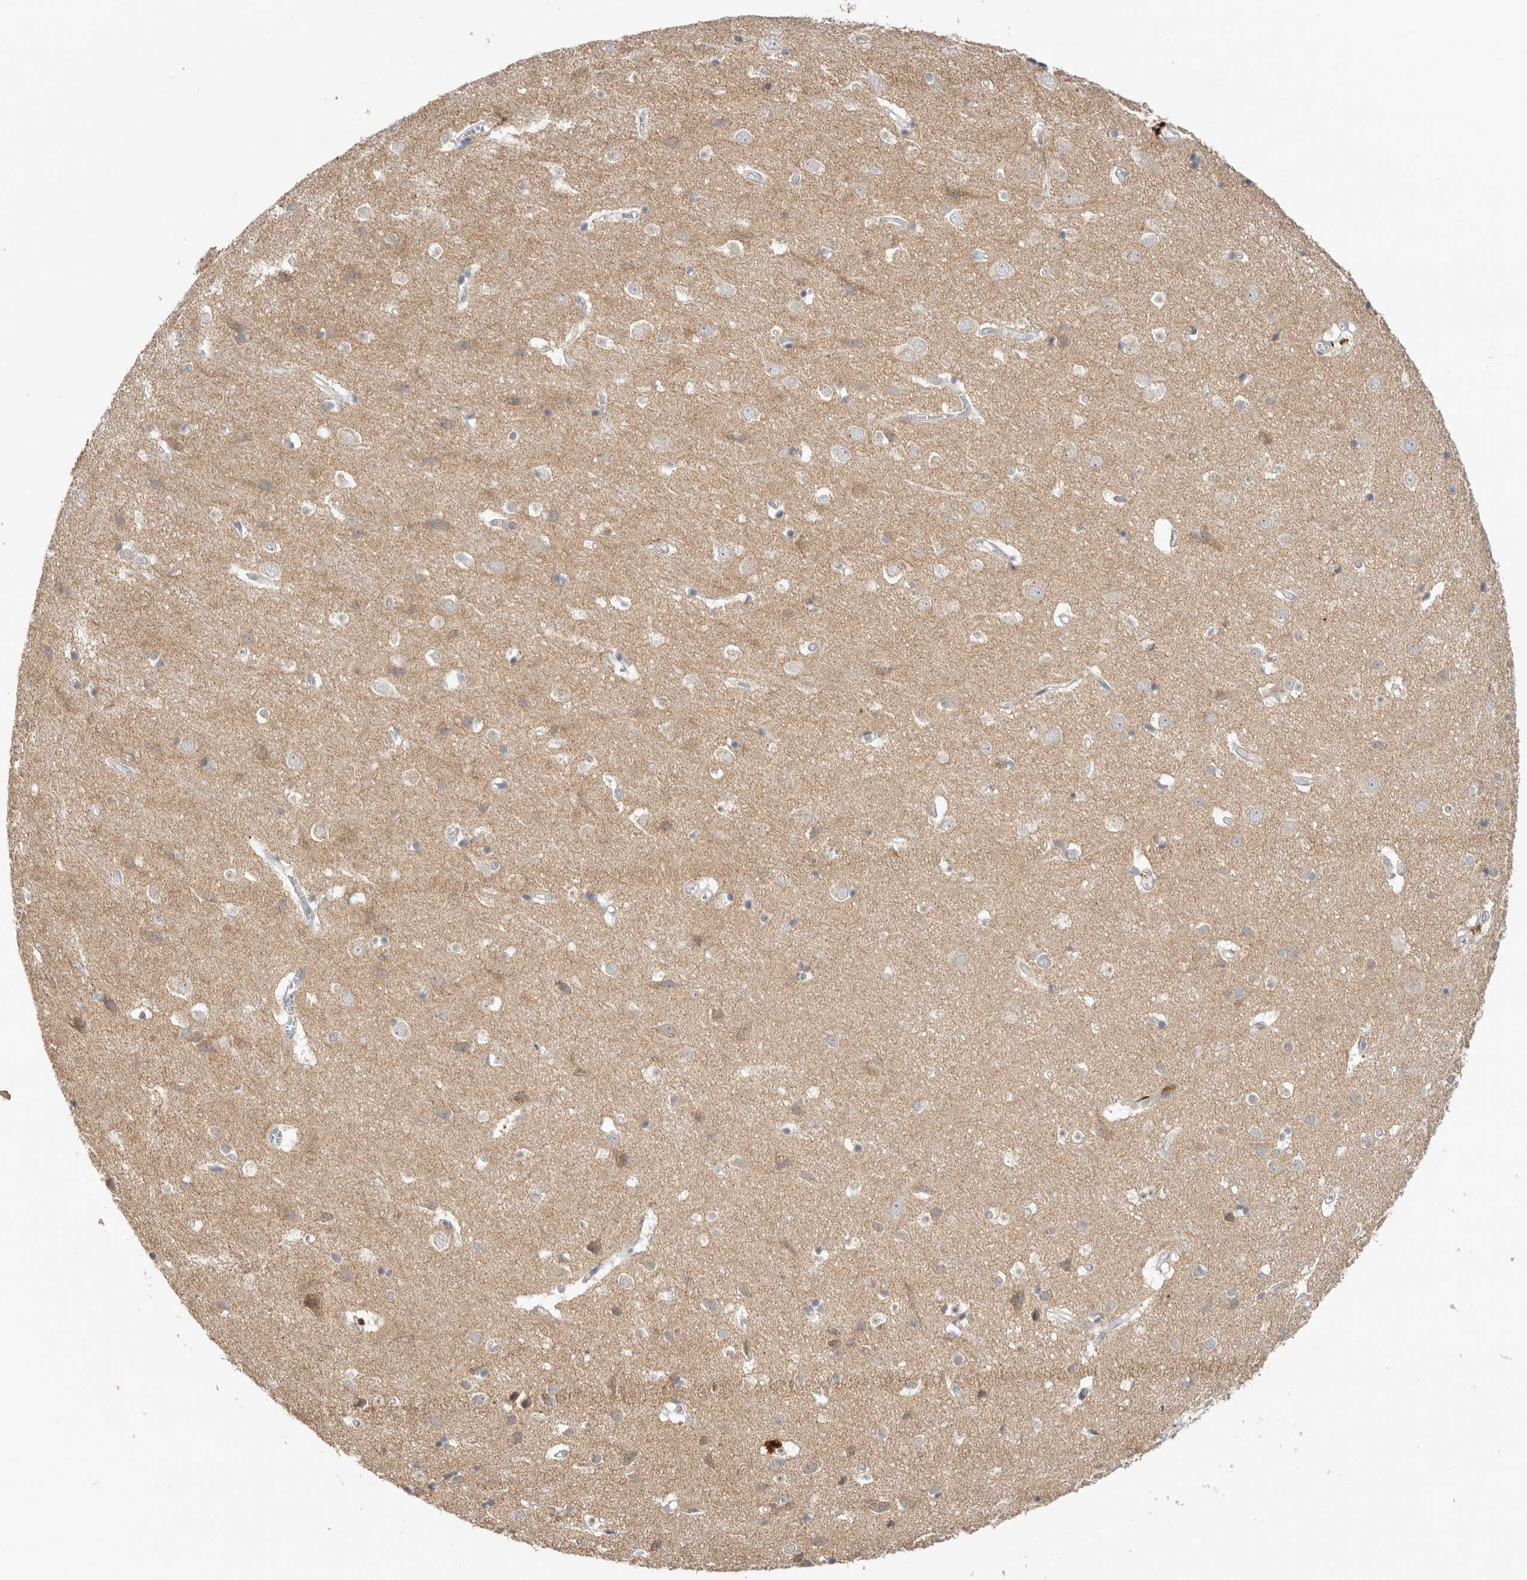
{"staining": {"intensity": "negative", "quantity": "none", "location": "none"}, "tissue": "cerebral cortex", "cell_type": "Endothelial cells", "image_type": "normal", "snomed": [{"axis": "morphology", "description": "Normal tissue, NOS"}, {"axis": "topography", "description": "Cerebral cortex"}], "caption": "This is an immunohistochemistry photomicrograph of benign human cerebral cortex. There is no staining in endothelial cells.", "gene": "GNE", "patient": {"sex": "male", "age": 54}}